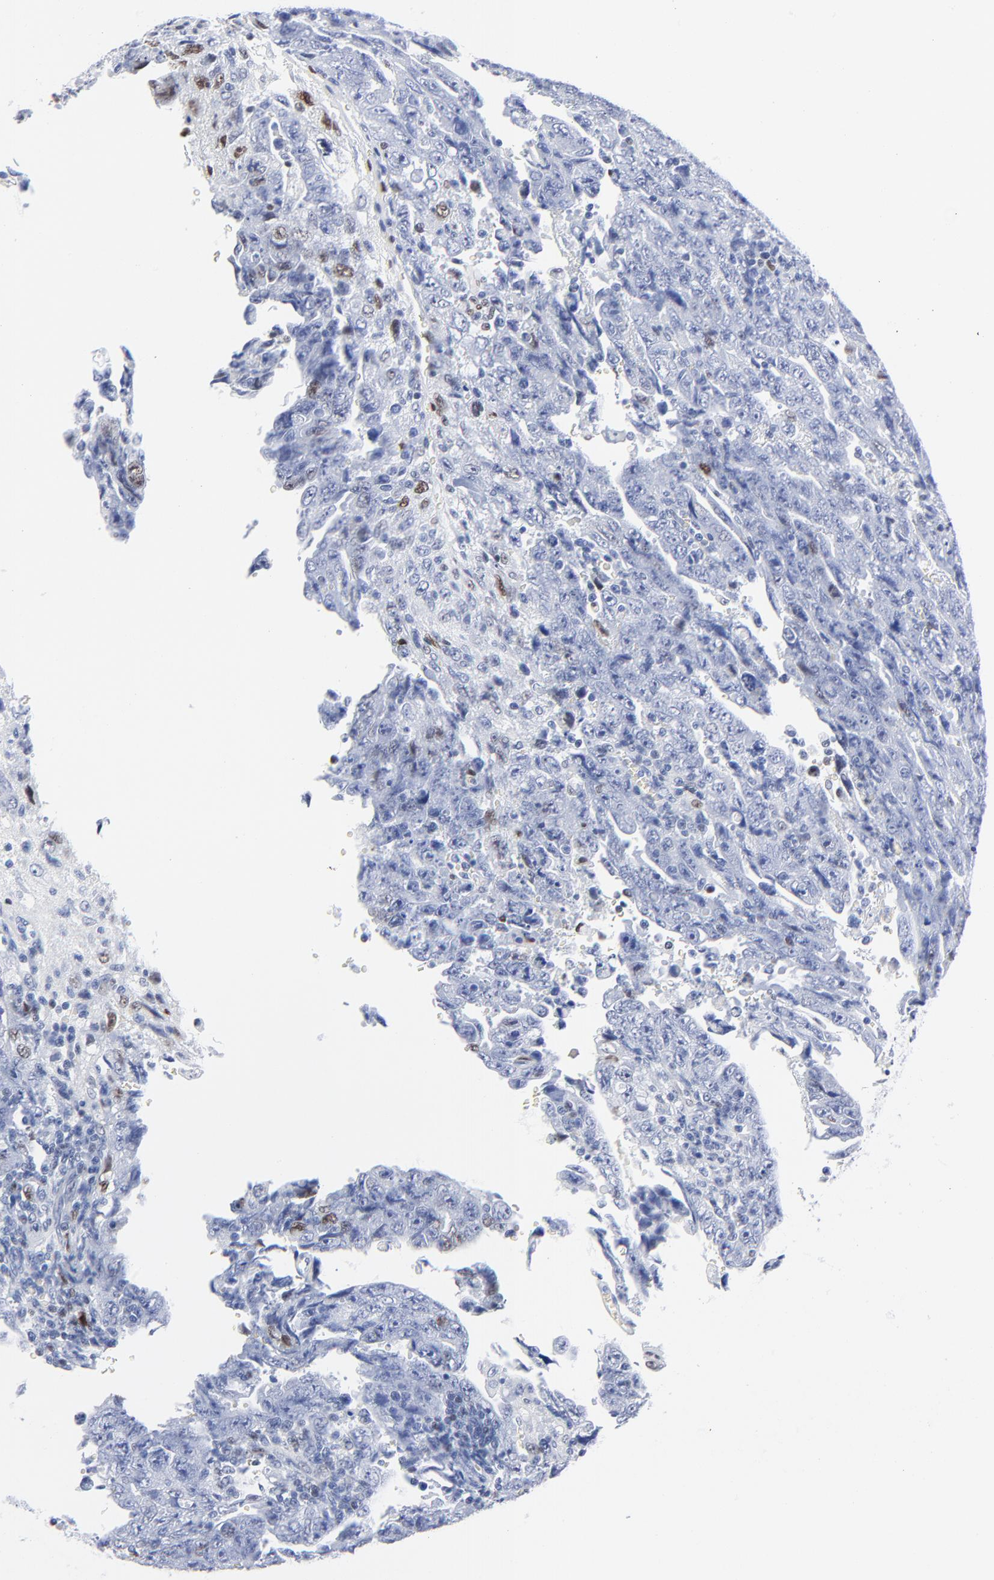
{"staining": {"intensity": "moderate", "quantity": "<25%", "location": "nuclear"}, "tissue": "testis cancer", "cell_type": "Tumor cells", "image_type": "cancer", "snomed": [{"axis": "morphology", "description": "Carcinoma, Embryonal, NOS"}, {"axis": "topography", "description": "Testis"}], "caption": "A histopathology image showing moderate nuclear staining in approximately <25% of tumor cells in testis cancer (embryonal carcinoma), as visualized by brown immunohistochemical staining.", "gene": "JUN", "patient": {"sex": "male", "age": 28}}